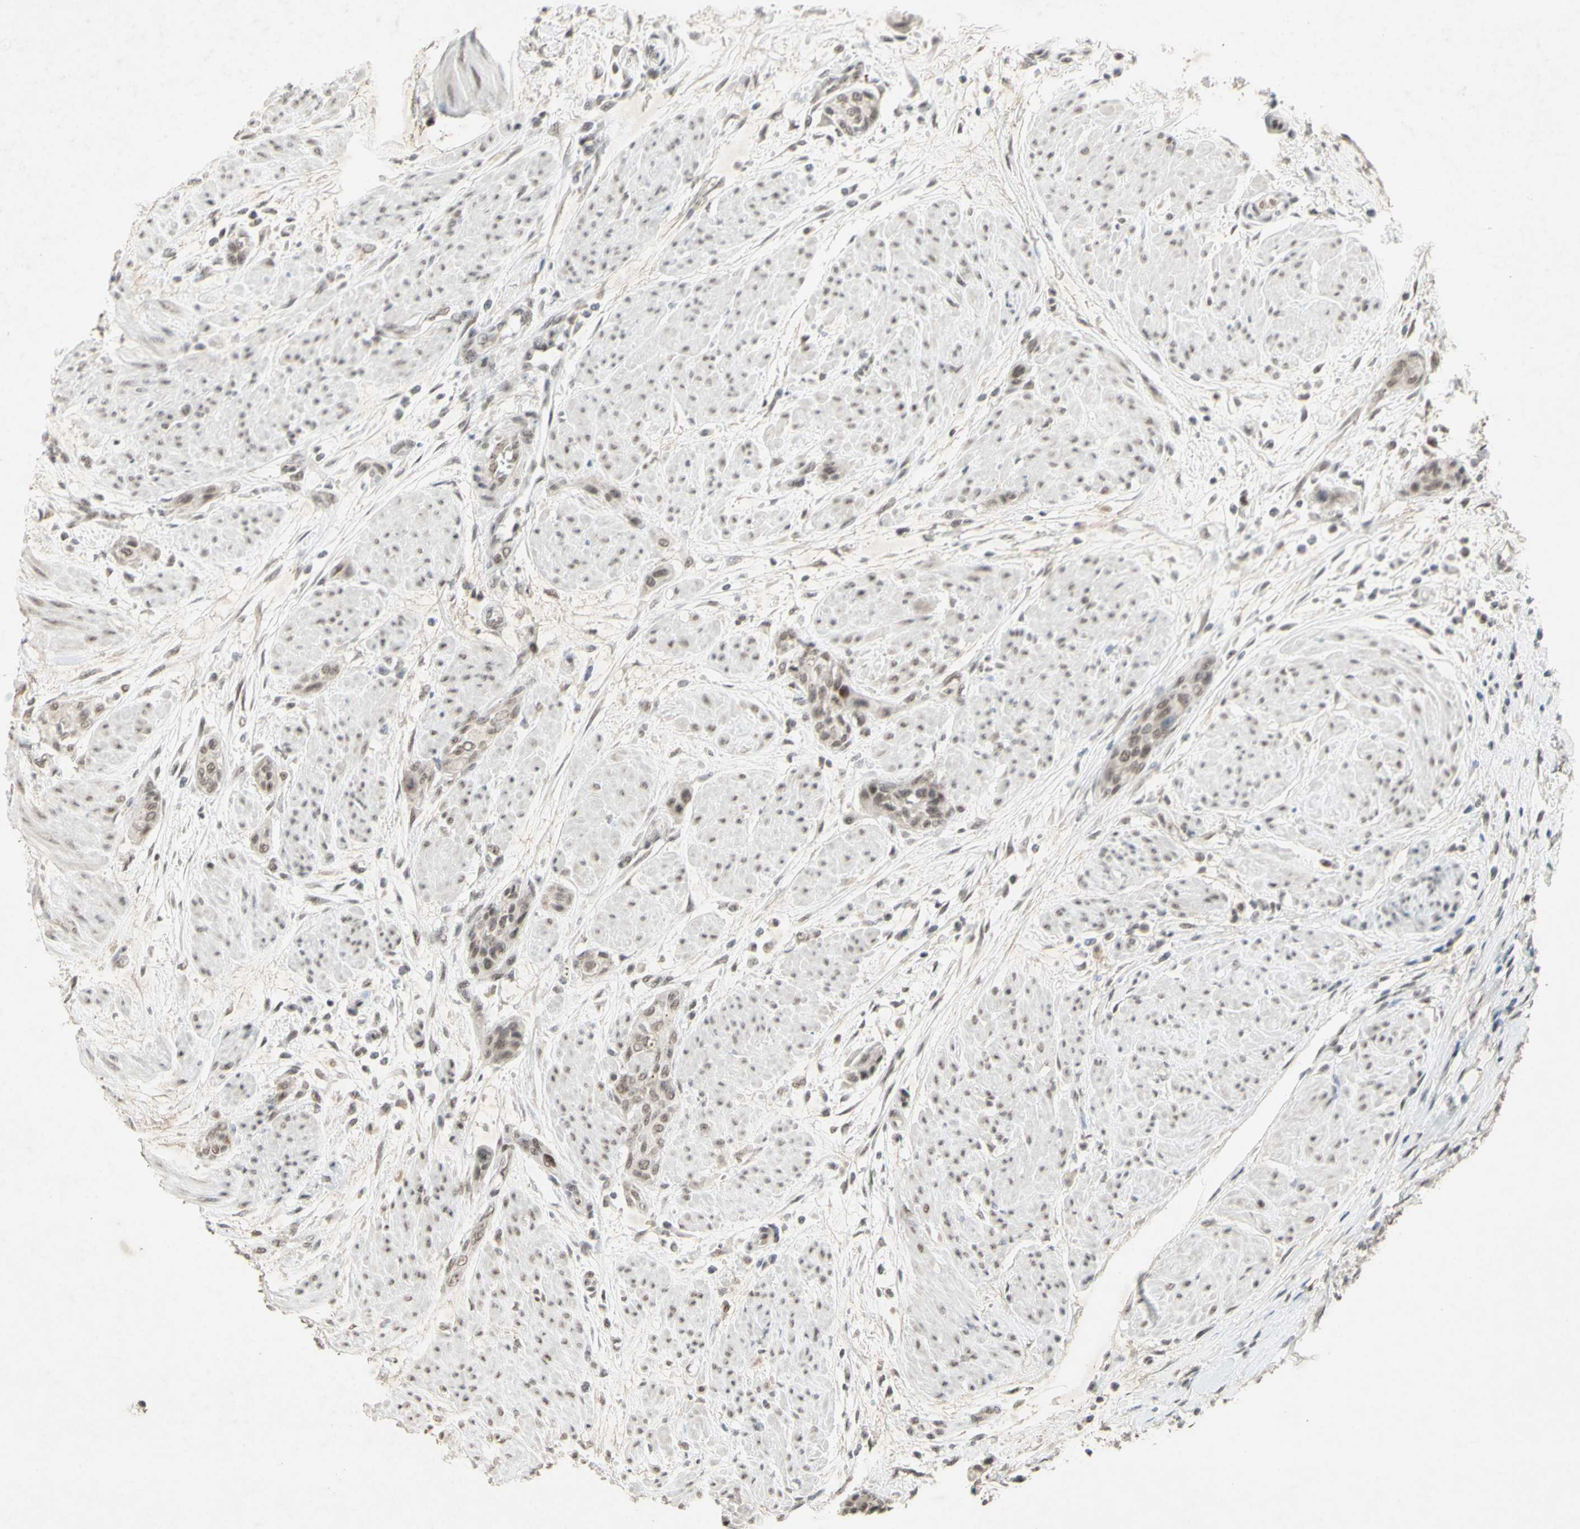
{"staining": {"intensity": "moderate", "quantity": "25%-75%", "location": "nuclear"}, "tissue": "urothelial cancer", "cell_type": "Tumor cells", "image_type": "cancer", "snomed": [{"axis": "morphology", "description": "Urothelial carcinoma, High grade"}, {"axis": "topography", "description": "Urinary bladder"}], "caption": "High-magnification brightfield microscopy of urothelial cancer stained with DAB (brown) and counterstained with hematoxylin (blue). tumor cells exhibit moderate nuclear positivity is present in about25%-75% of cells.", "gene": "CENPB", "patient": {"sex": "male", "age": 35}}